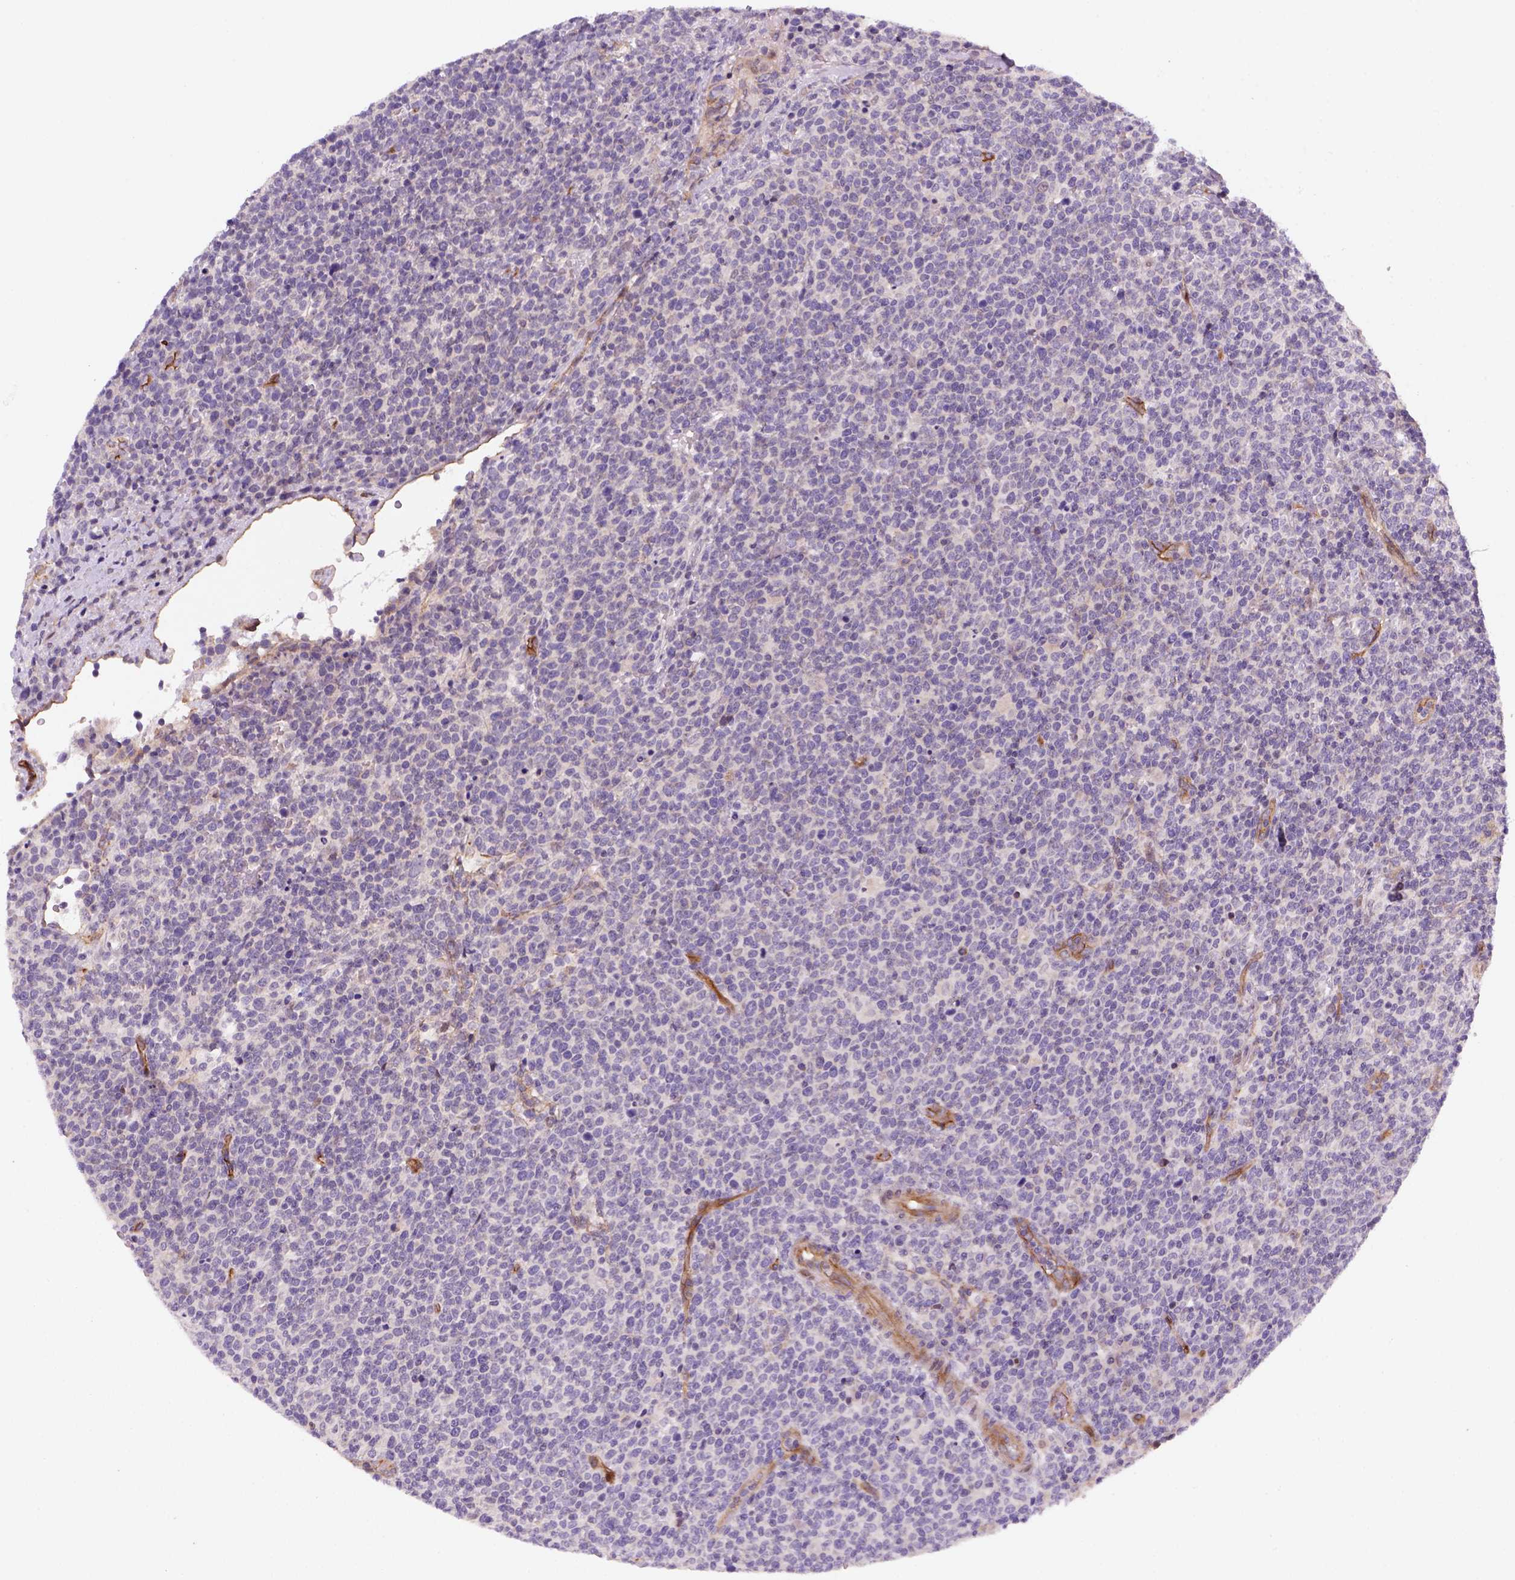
{"staining": {"intensity": "negative", "quantity": "none", "location": "none"}, "tissue": "lymphoma", "cell_type": "Tumor cells", "image_type": "cancer", "snomed": [{"axis": "morphology", "description": "Malignant lymphoma, non-Hodgkin's type, High grade"}, {"axis": "topography", "description": "Lymph node"}], "caption": "Tumor cells are negative for brown protein staining in lymphoma.", "gene": "VSTM5", "patient": {"sex": "male", "age": 61}}